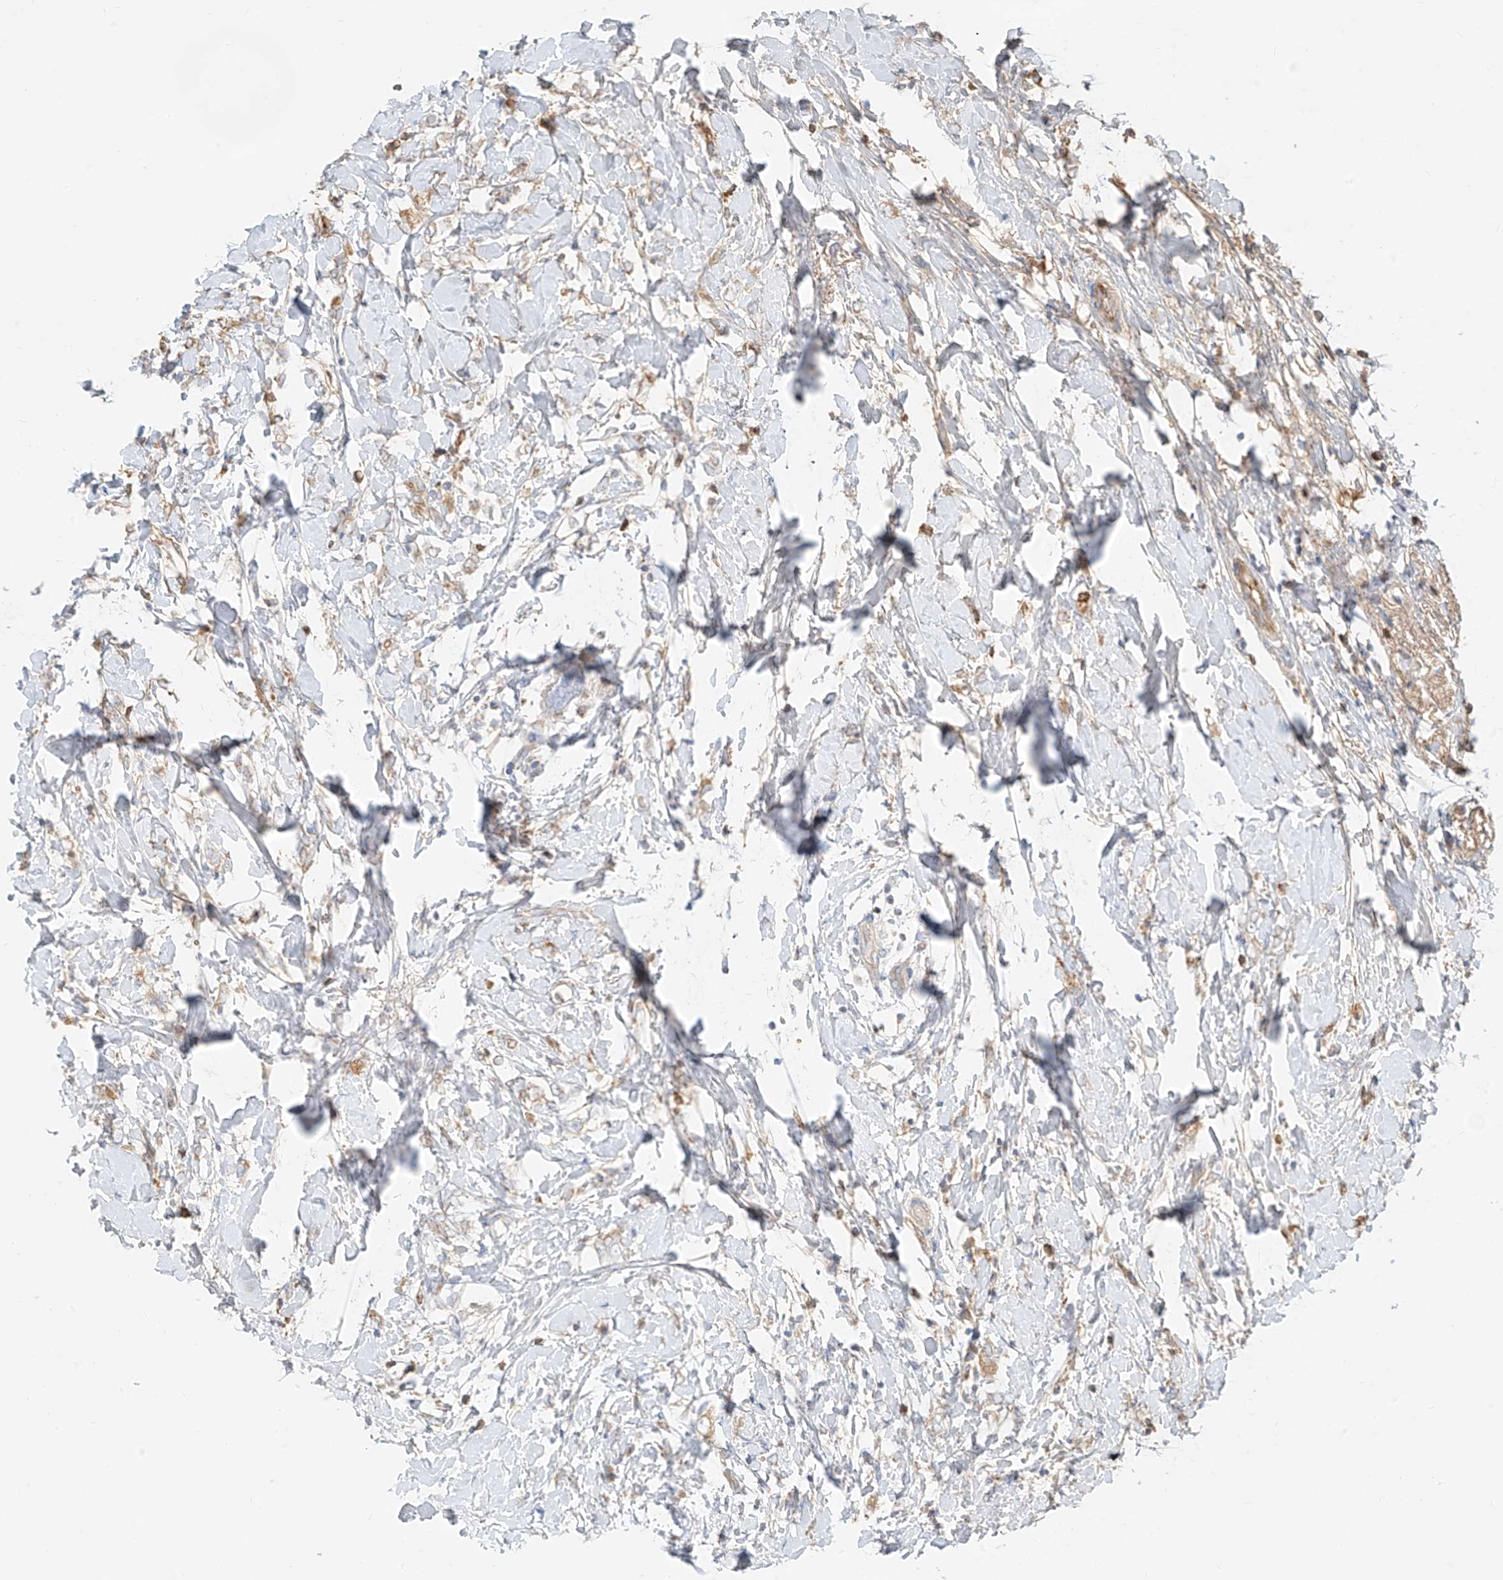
{"staining": {"intensity": "moderate", "quantity": "<25%", "location": "cytoplasmic/membranous"}, "tissue": "breast cancer", "cell_type": "Tumor cells", "image_type": "cancer", "snomed": [{"axis": "morphology", "description": "Normal tissue, NOS"}, {"axis": "morphology", "description": "Lobular carcinoma"}, {"axis": "topography", "description": "Breast"}], "caption": "The immunohistochemical stain shows moderate cytoplasmic/membranous expression in tumor cells of breast cancer tissue. (Brightfield microscopy of DAB IHC at high magnification).", "gene": "OCSTAMP", "patient": {"sex": "female", "age": 47}}